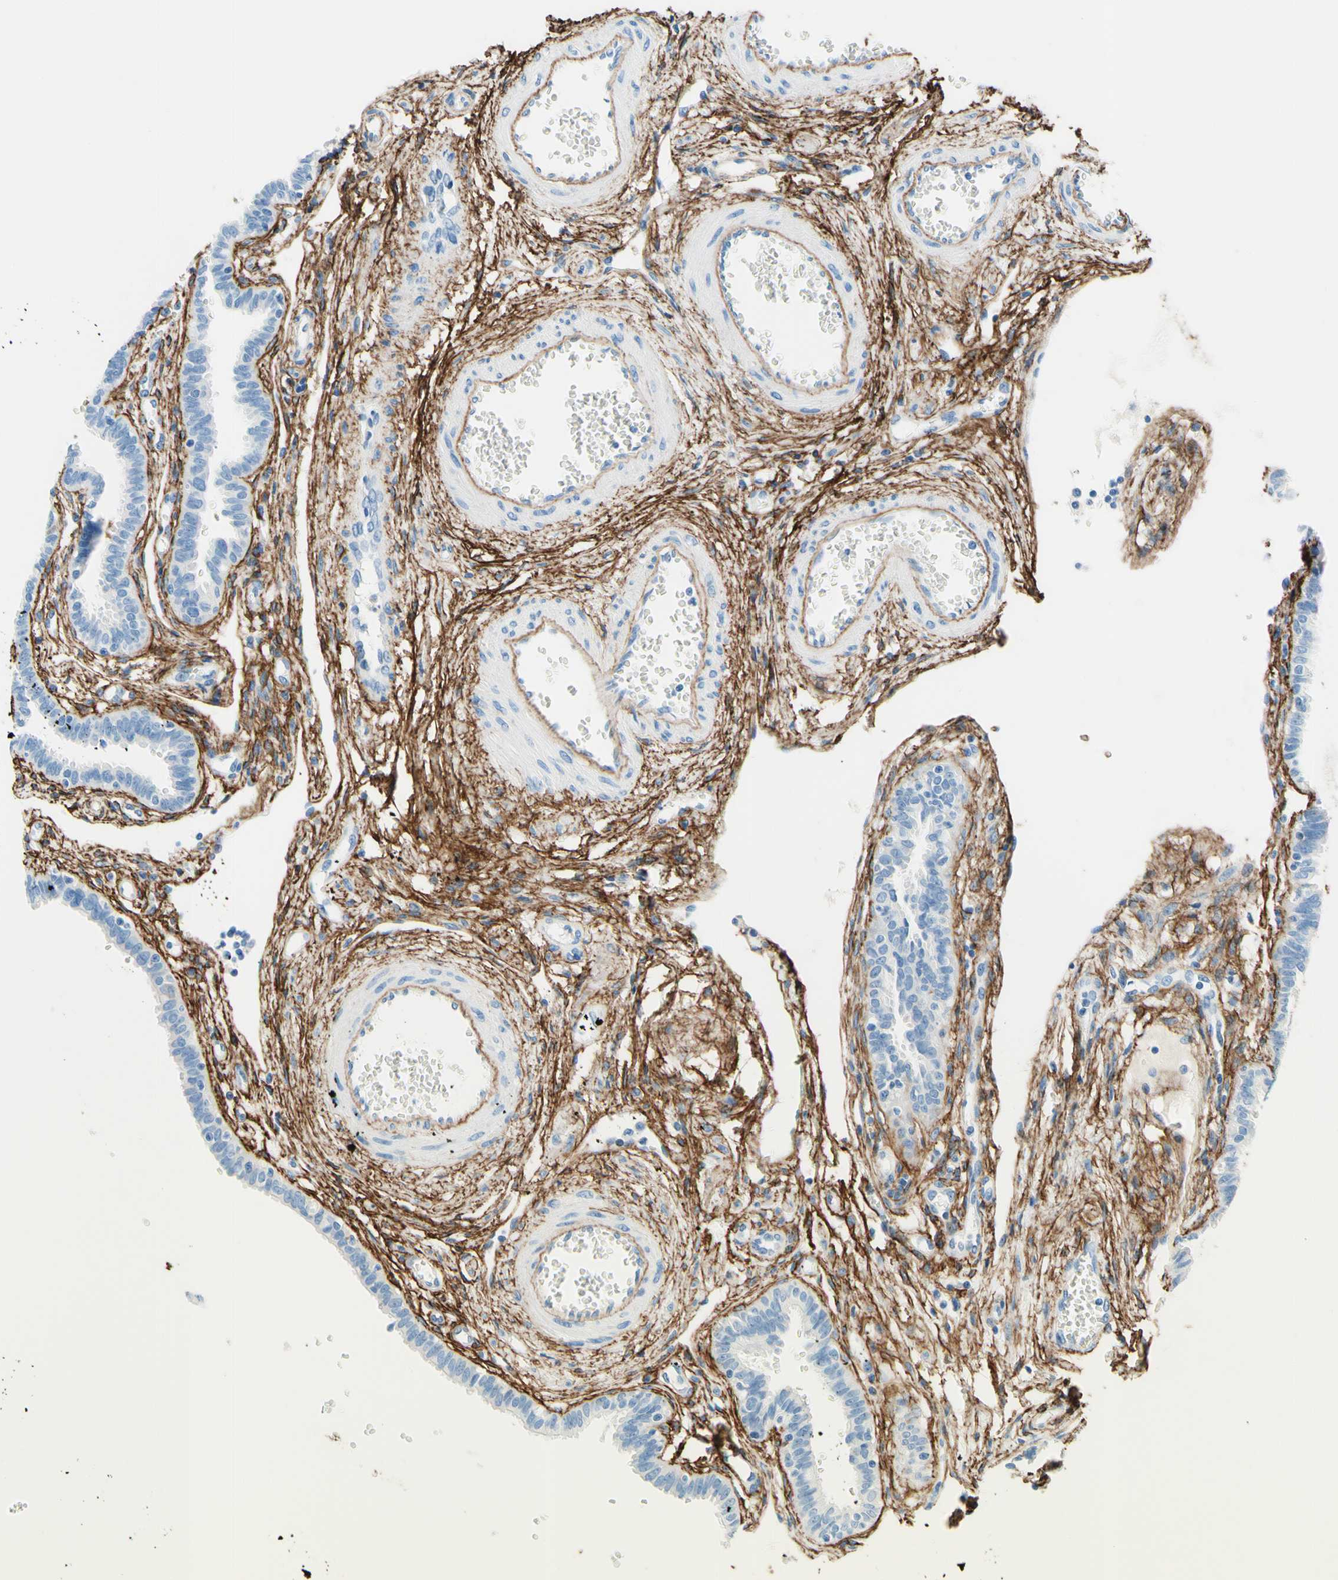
{"staining": {"intensity": "negative", "quantity": "none", "location": "none"}, "tissue": "fallopian tube", "cell_type": "Glandular cells", "image_type": "normal", "snomed": [{"axis": "morphology", "description": "Normal tissue, NOS"}, {"axis": "topography", "description": "Fallopian tube"}], "caption": "This image is of normal fallopian tube stained with IHC to label a protein in brown with the nuclei are counter-stained blue. There is no staining in glandular cells. (DAB (3,3'-diaminobenzidine) IHC, high magnification).", "gene": "MFAP5", "patient": {"sex": "female", "age": 32}}